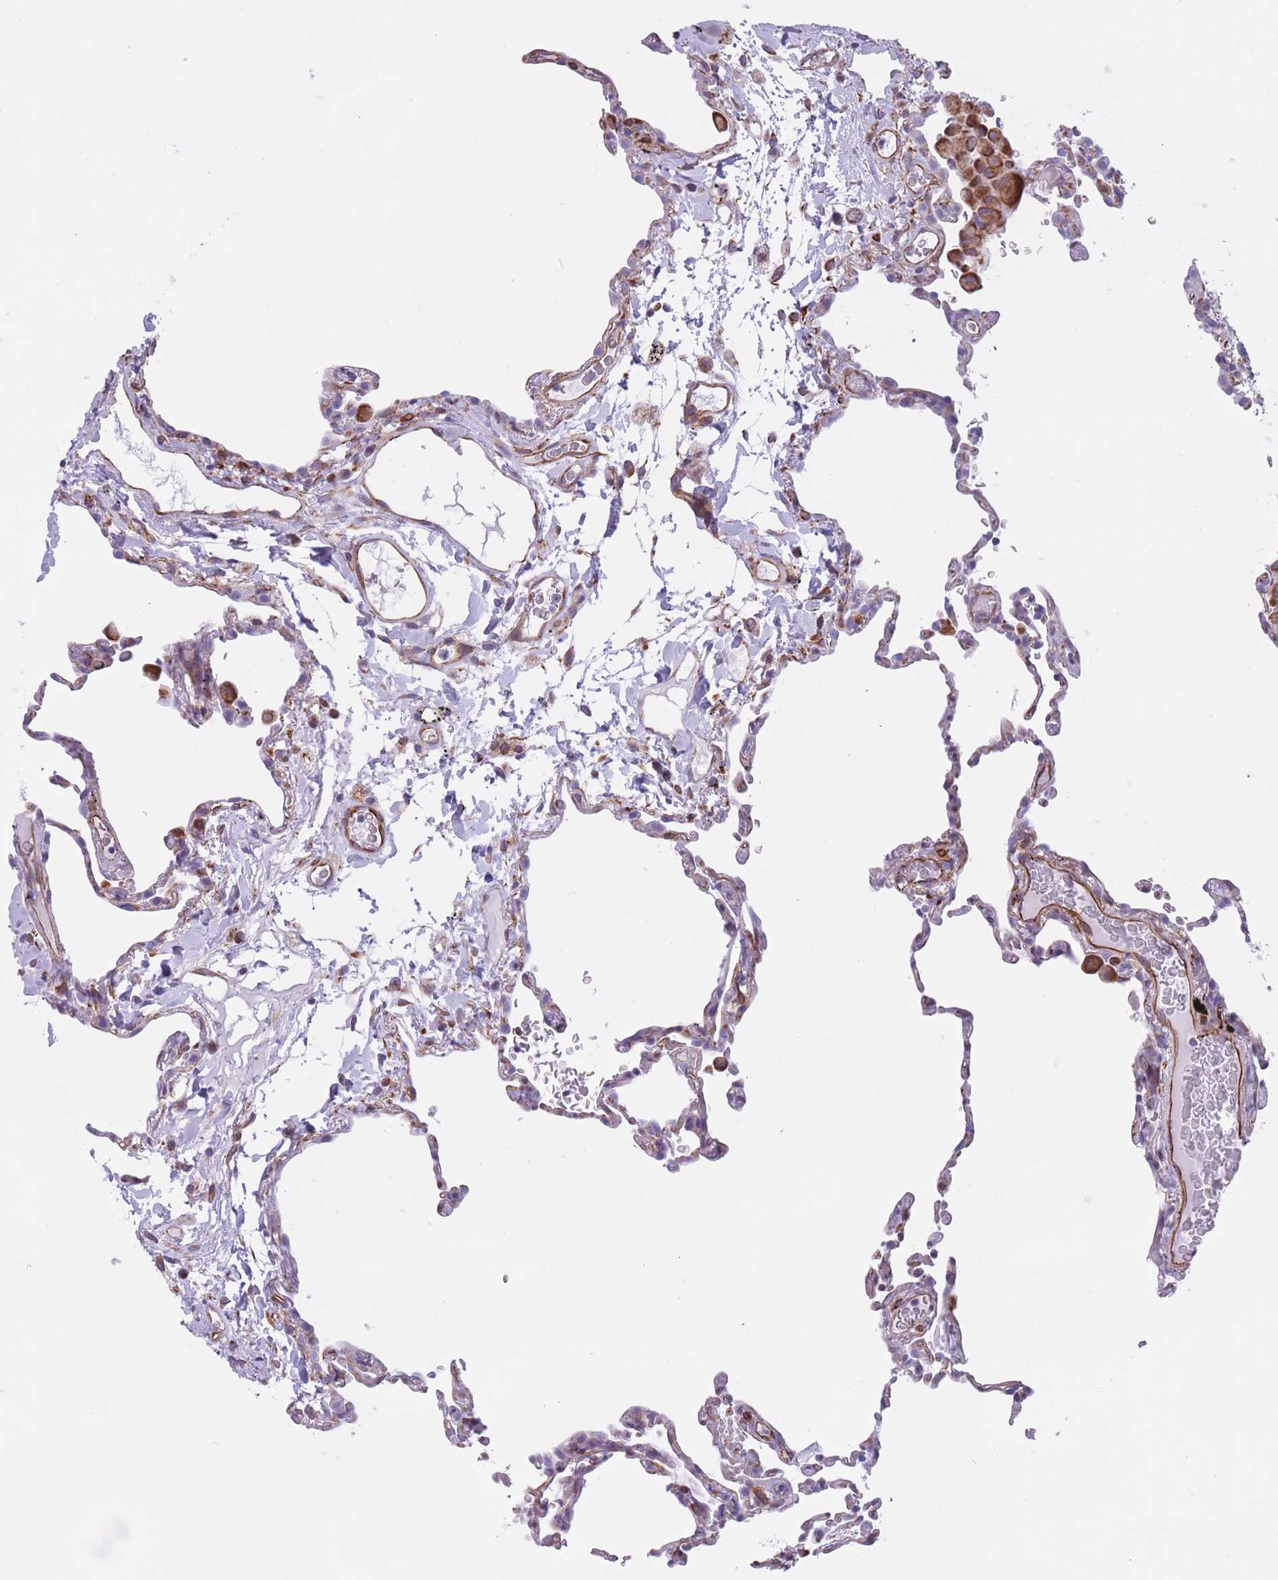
{"staining": {"intensity": "moderate", "quantity": "<25%", "location": "cytoplasmic/membranous"}, "tissue": "lung", "cell_type": "Alveolar cells", "image_type": "normal", "snomed": [{"axis": "morphology", "description": "Normal tissue, NOS"}, {"axis": "topography", "description": "Lung"}], "caption": "The histopathology image exhibits staining of benign lung, revealing moderate cytoplasmic/membranous protein positivity (brown color) within alveolar cells. (DAB IHC with brightfield microscopy, high magnification).", "gene": "ATP5MF", "patient": {"sex": "female", "age": 57}}